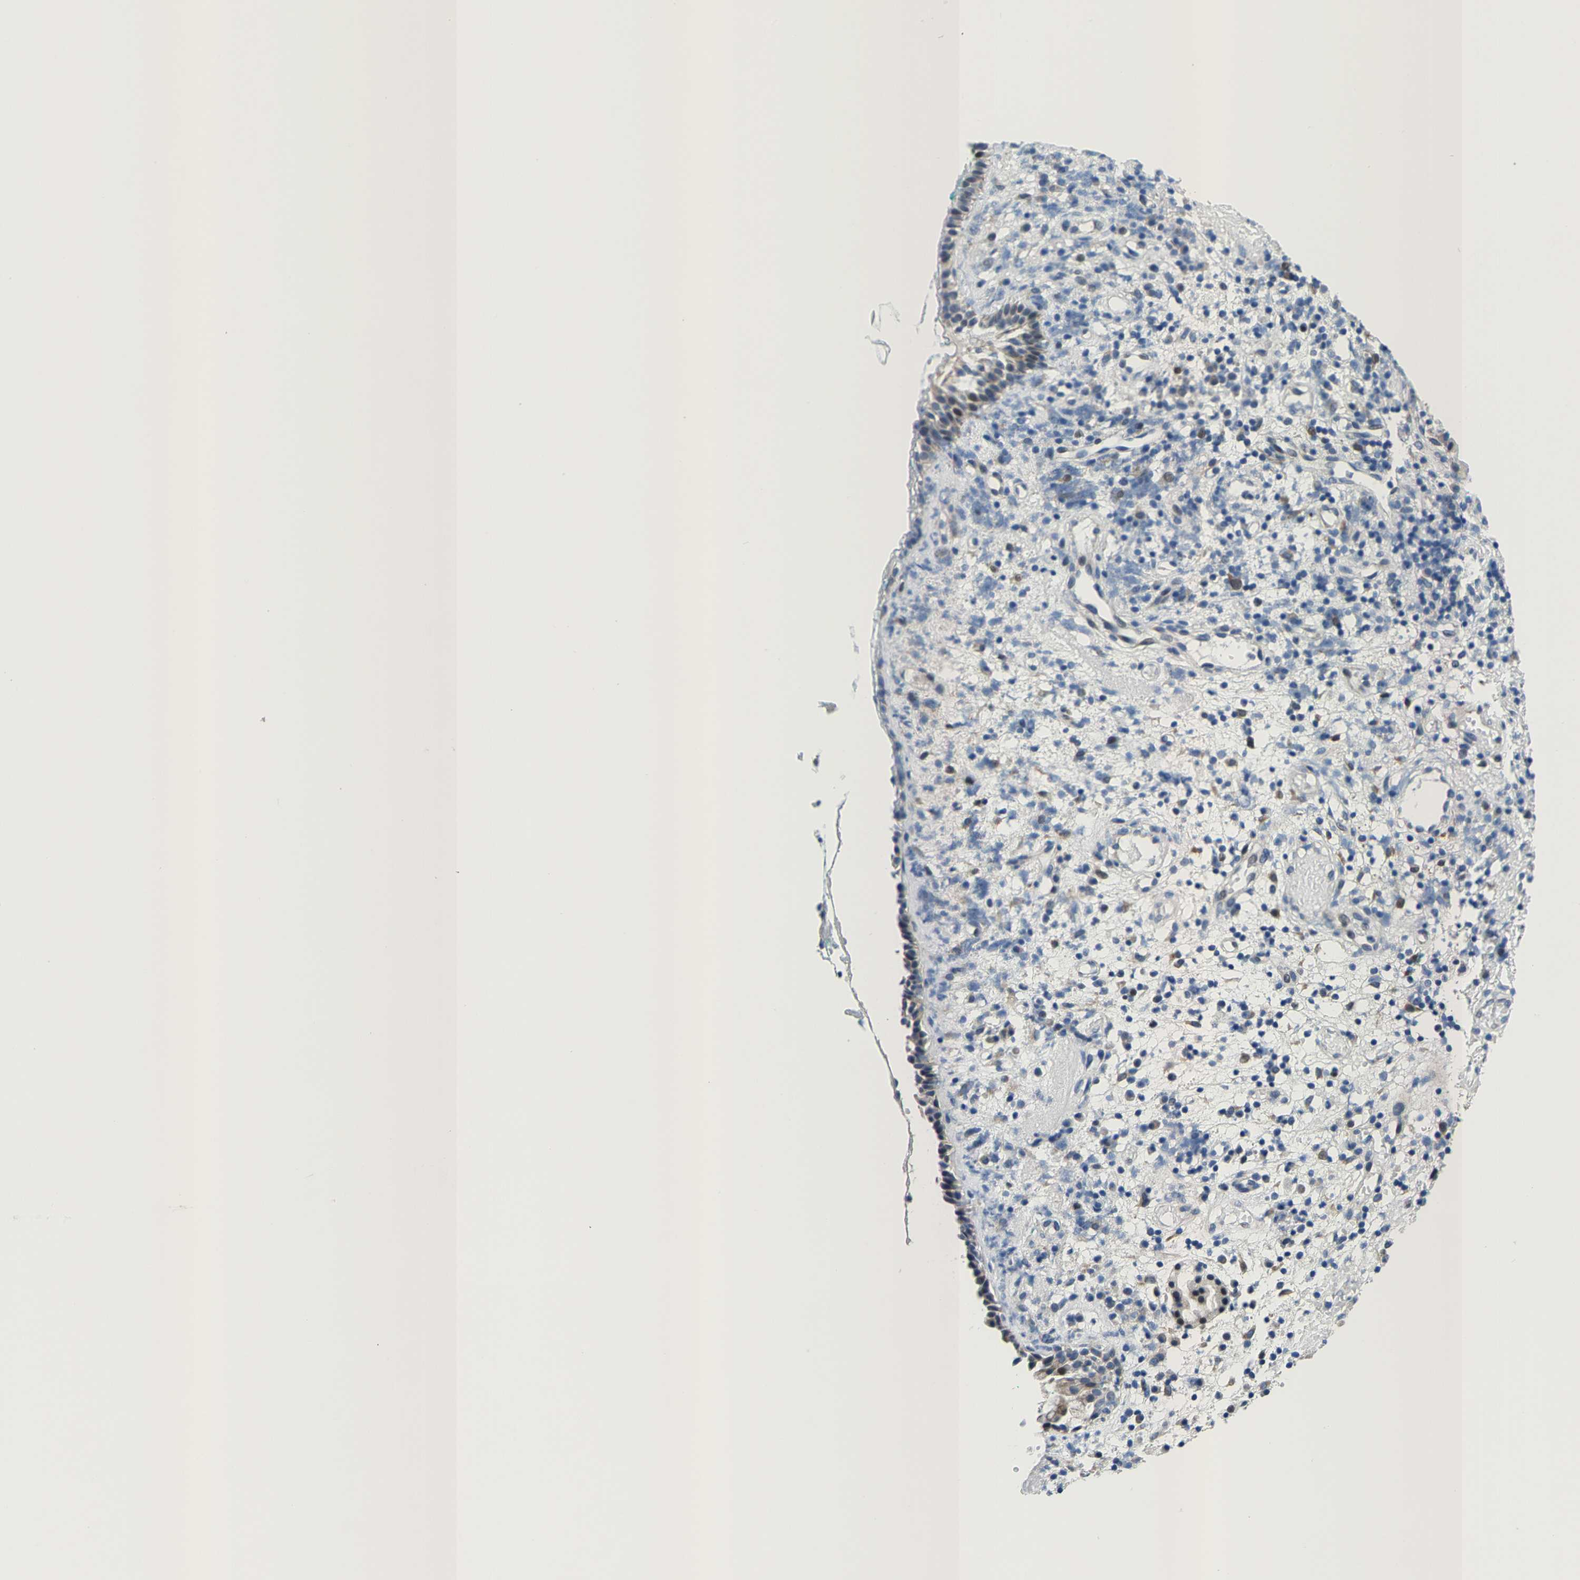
{"staining": {"intensity": "negative", "quantity": "none", "location": "none"}, "tissue": "nasopharynx", "cell_type": "Respiratory epithelial cells", "image_type": "normal", "snomed": [{"axis": "morphology", "description": "Normal tissue, NOS"}, {"axis": "morphology", "description": "Basal cell carcinoma"}, {"axis": "topography", "description": "Cartilage tissue"}, {"axis": "topography", "description": "Nasopharynx"}, {"axis": "topography", "description": "Oral tissue"}], "caption": "Image shows no significant protein positivity in respiratory epithelial cells of benign nasopharynx.", "gene": "KLHL1", "patient": {"sex": "female", "age": 77}}